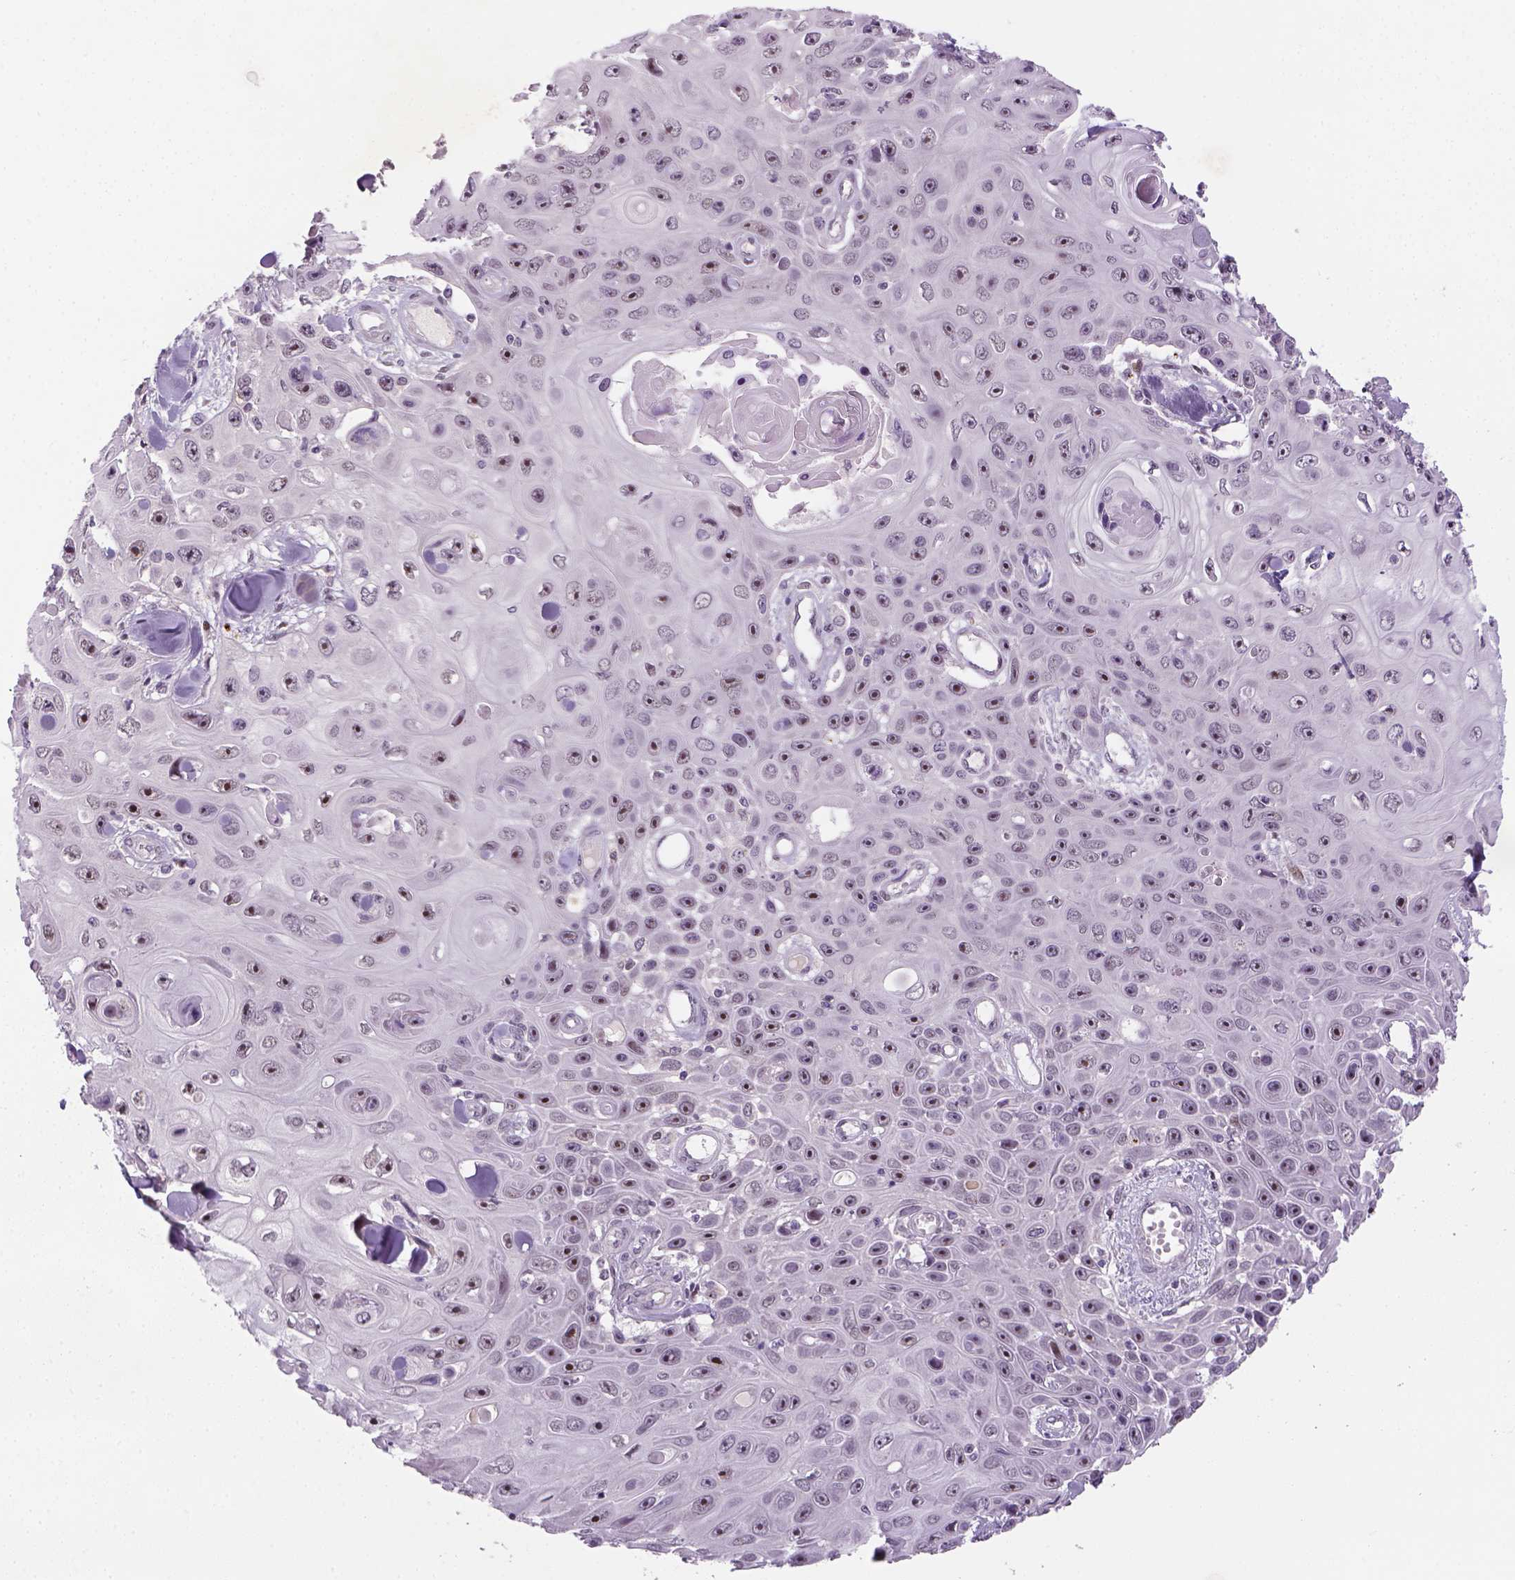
{"staining": {"intensity": "weak", "quantity": "25%-75%", "location": "nuclear"}, "tissue": "skin cancer", "cell_type": "Tumor cells", "image_type": "cancer", "snomed": [{"axis": "morphology", "description": "Squamous cell carcinoma, NOS"}, {"axis": "topography", "description": "Skin"}], "caption": "This histopathology image exhibits immunohistochemistry (IHC) staining of human skin cancer (squamous cell carcinoma), with low weak nuclear expression in approximately 25%-75% of tumor cells.", "gene": "MAGEB3", "patient": {"sex": "male", "age": 82}}